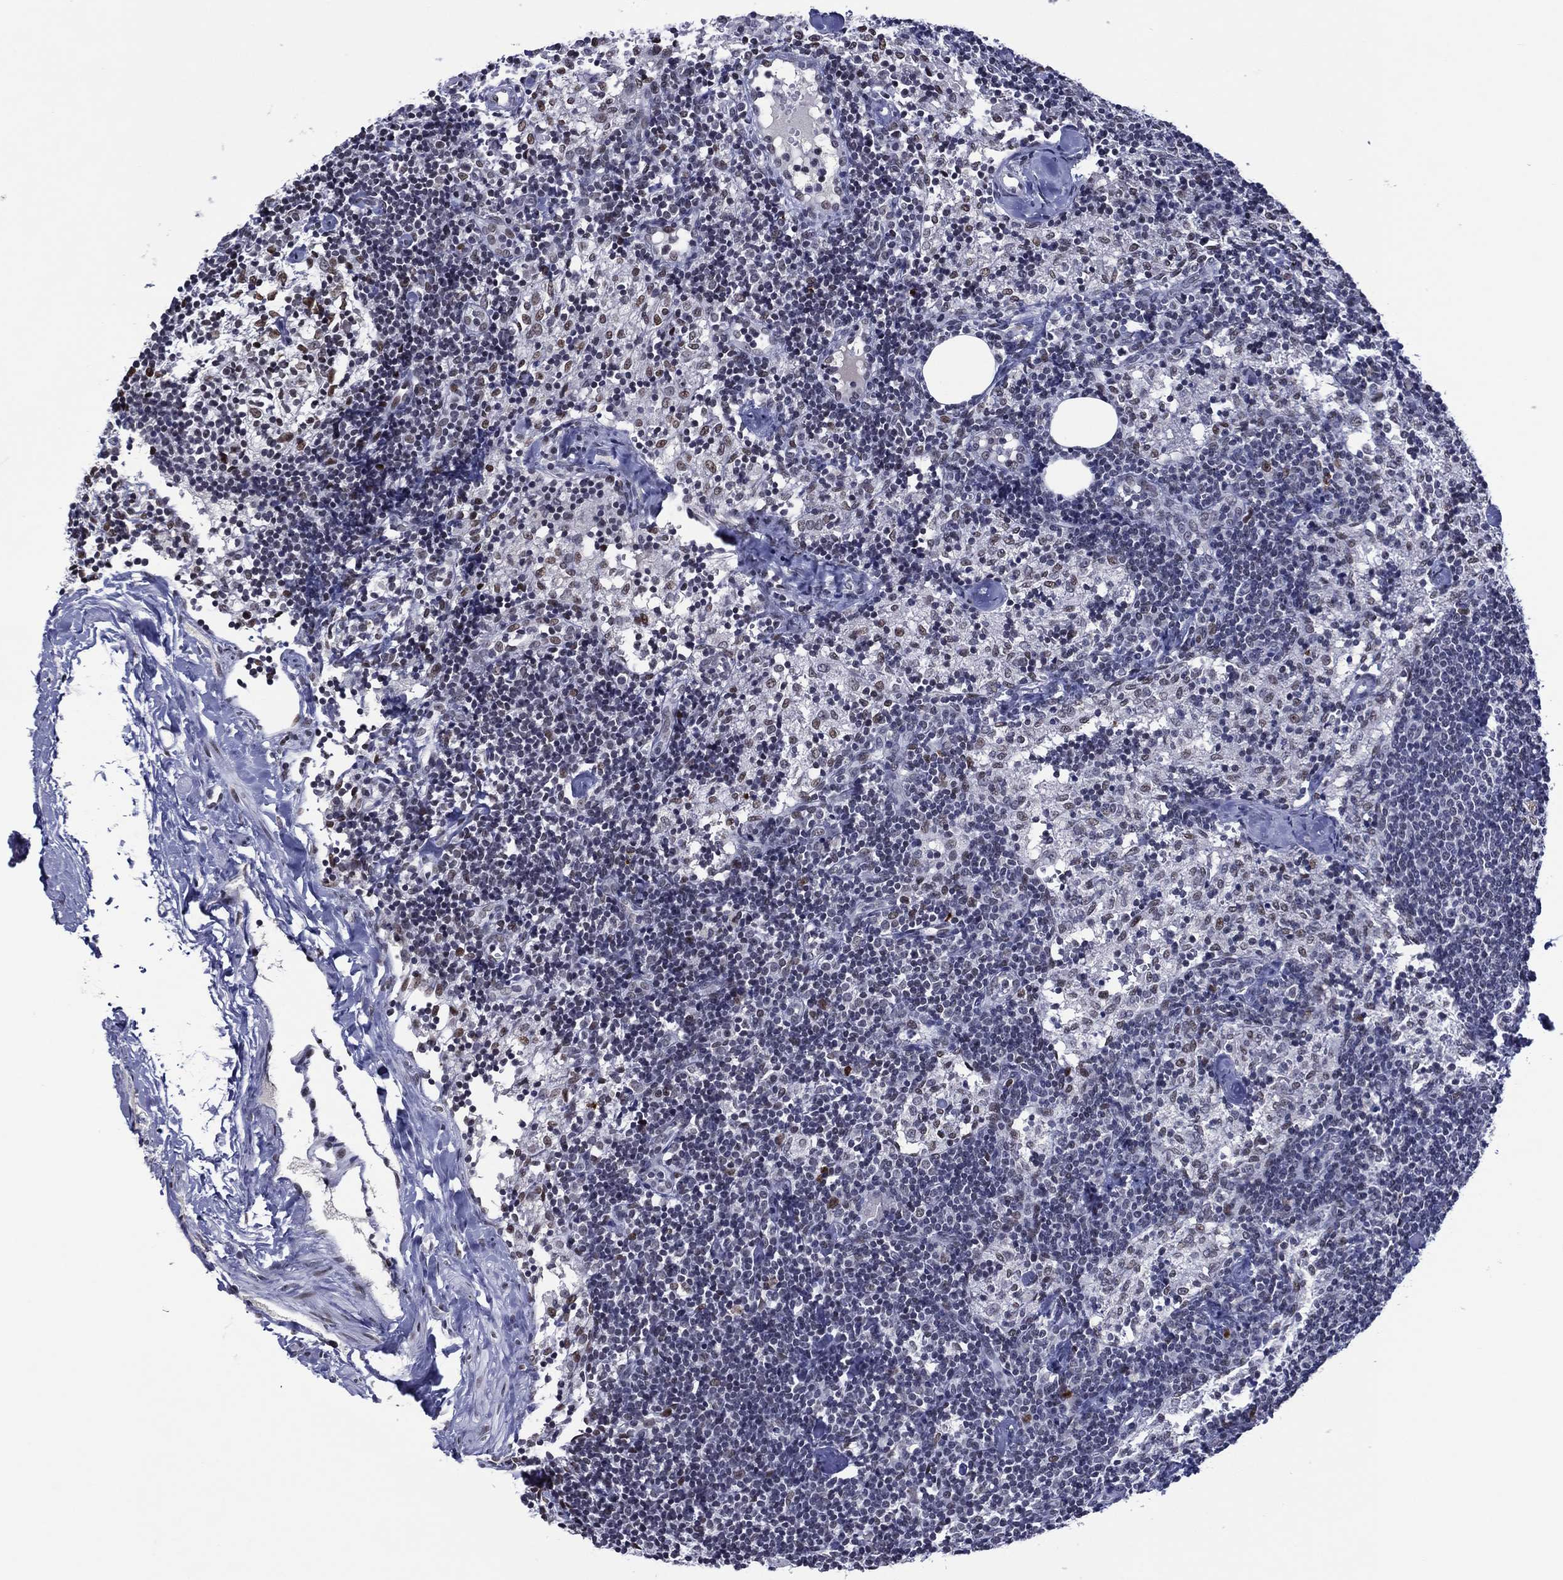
{"staining": {"intensity": "strong", "quantity": "<25%", "location": "nuclear"}, "tissue": "lymph node", "cell_type": "Germinal center cells", "image_type": "normal", "snomed": [{"axis": "morphology", "description": "Normal tissue, NOS"}, {"axis": "topography", "description": "Lymph node"}], "caption": "IHC (DAB) staining of normal human lymph node reveals strong nuclear protein staining in approximately <25% of germinal center cells. (Brightfield microscopy of DAB IHC at high magnification).", "gene": "GATA6", "patient": {"sex": "female", "age": 52}}